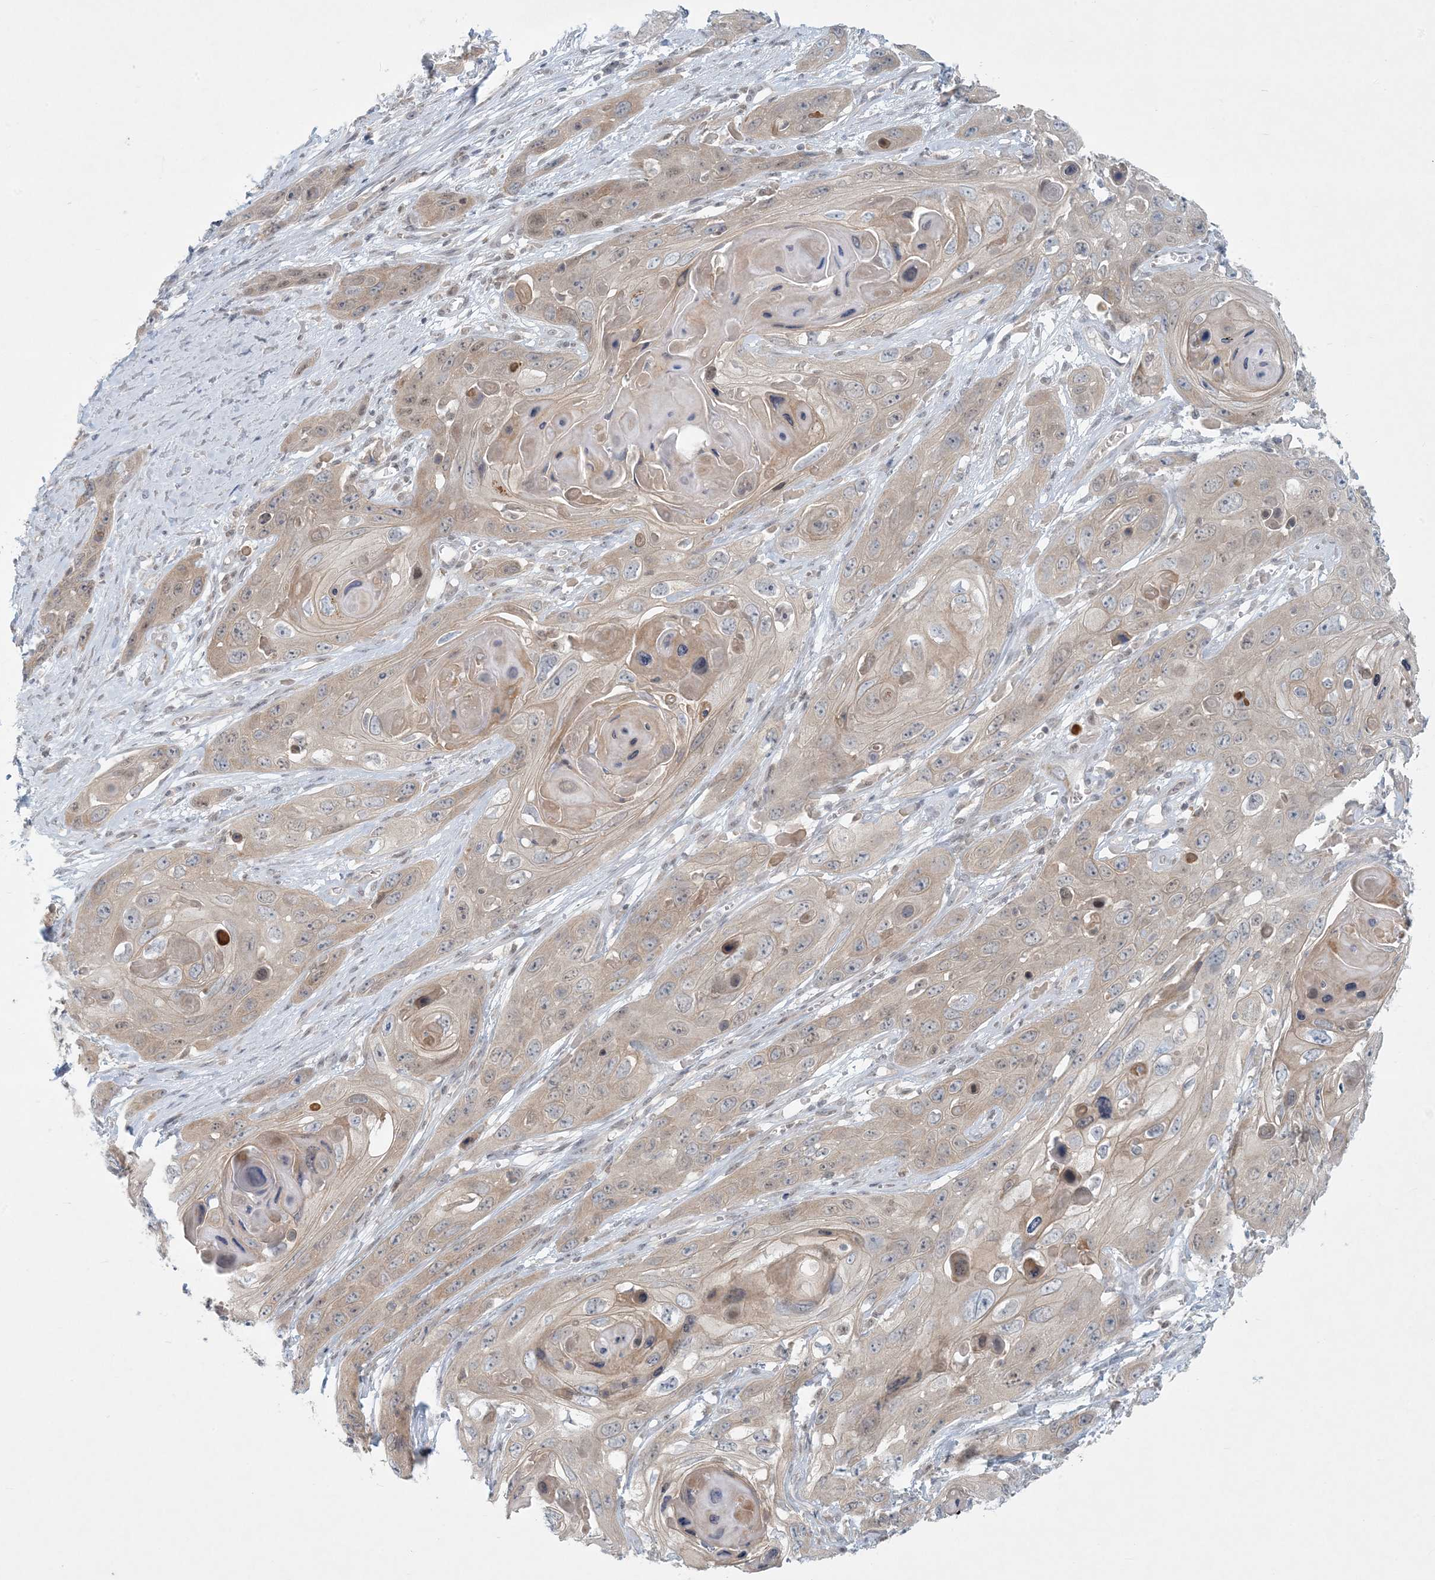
{"staining": {"intensity": "weak", "quantity": "25%-75%", "location": "cytoplasmic/membranous"}, "tissue": "skin cancer", "cell_type": "Tumor cells", "image_type": "cancer", "snomed": [{"axis": "morphology", "description": "Squamous cell carcinoma, NOS"}, {"axis": "topography", "description": "Skin"}], "caption": "Immunohistochemical staining of skin squamous cell carcinoma shows low levels of weak cytoplasmic/membranous staining in approximately 25%-75% of tumor cells.", "gene": "OBI1", "patient": {"sex": "male", "age": 55}}